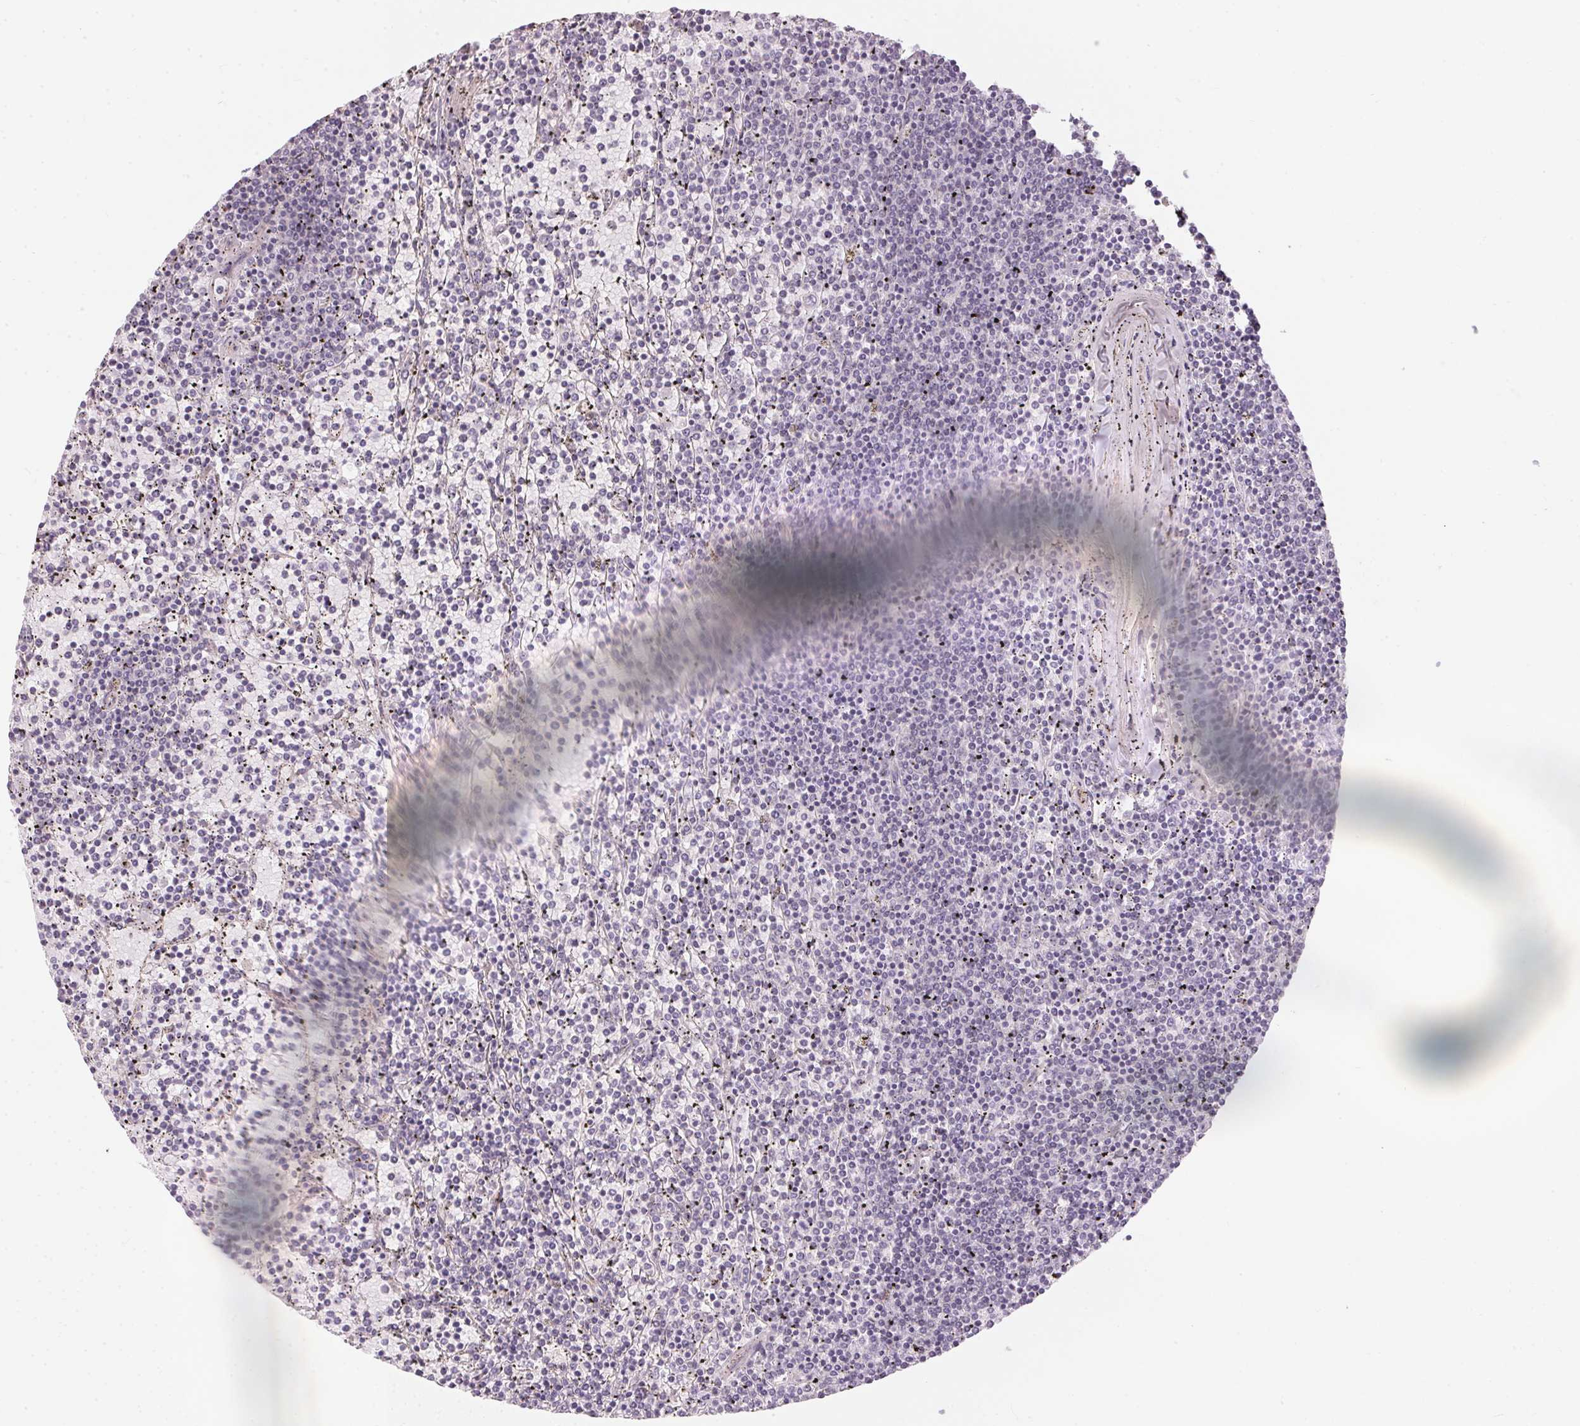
{"staining": {"intensity": "negative", "quantity": "none", "location": "none"}, "tissue": "lymphoma", "cell_type": "Tumor cells", "image_type": "cancer", "snomed": [{"axis": "morphology", "description": "Malignant lymphoma, non-Hodgkin's type, Low grade"}, {"axis": "topography", "description": "Spleen"}], "caption": "Protein analysis of malignant lymphoma, non-Hodgkin's type (low-grade) displays no significant positivity in tumor cells.", "gene": "GDAP1L1", "patient": {"sex": "female", "age": 77}}